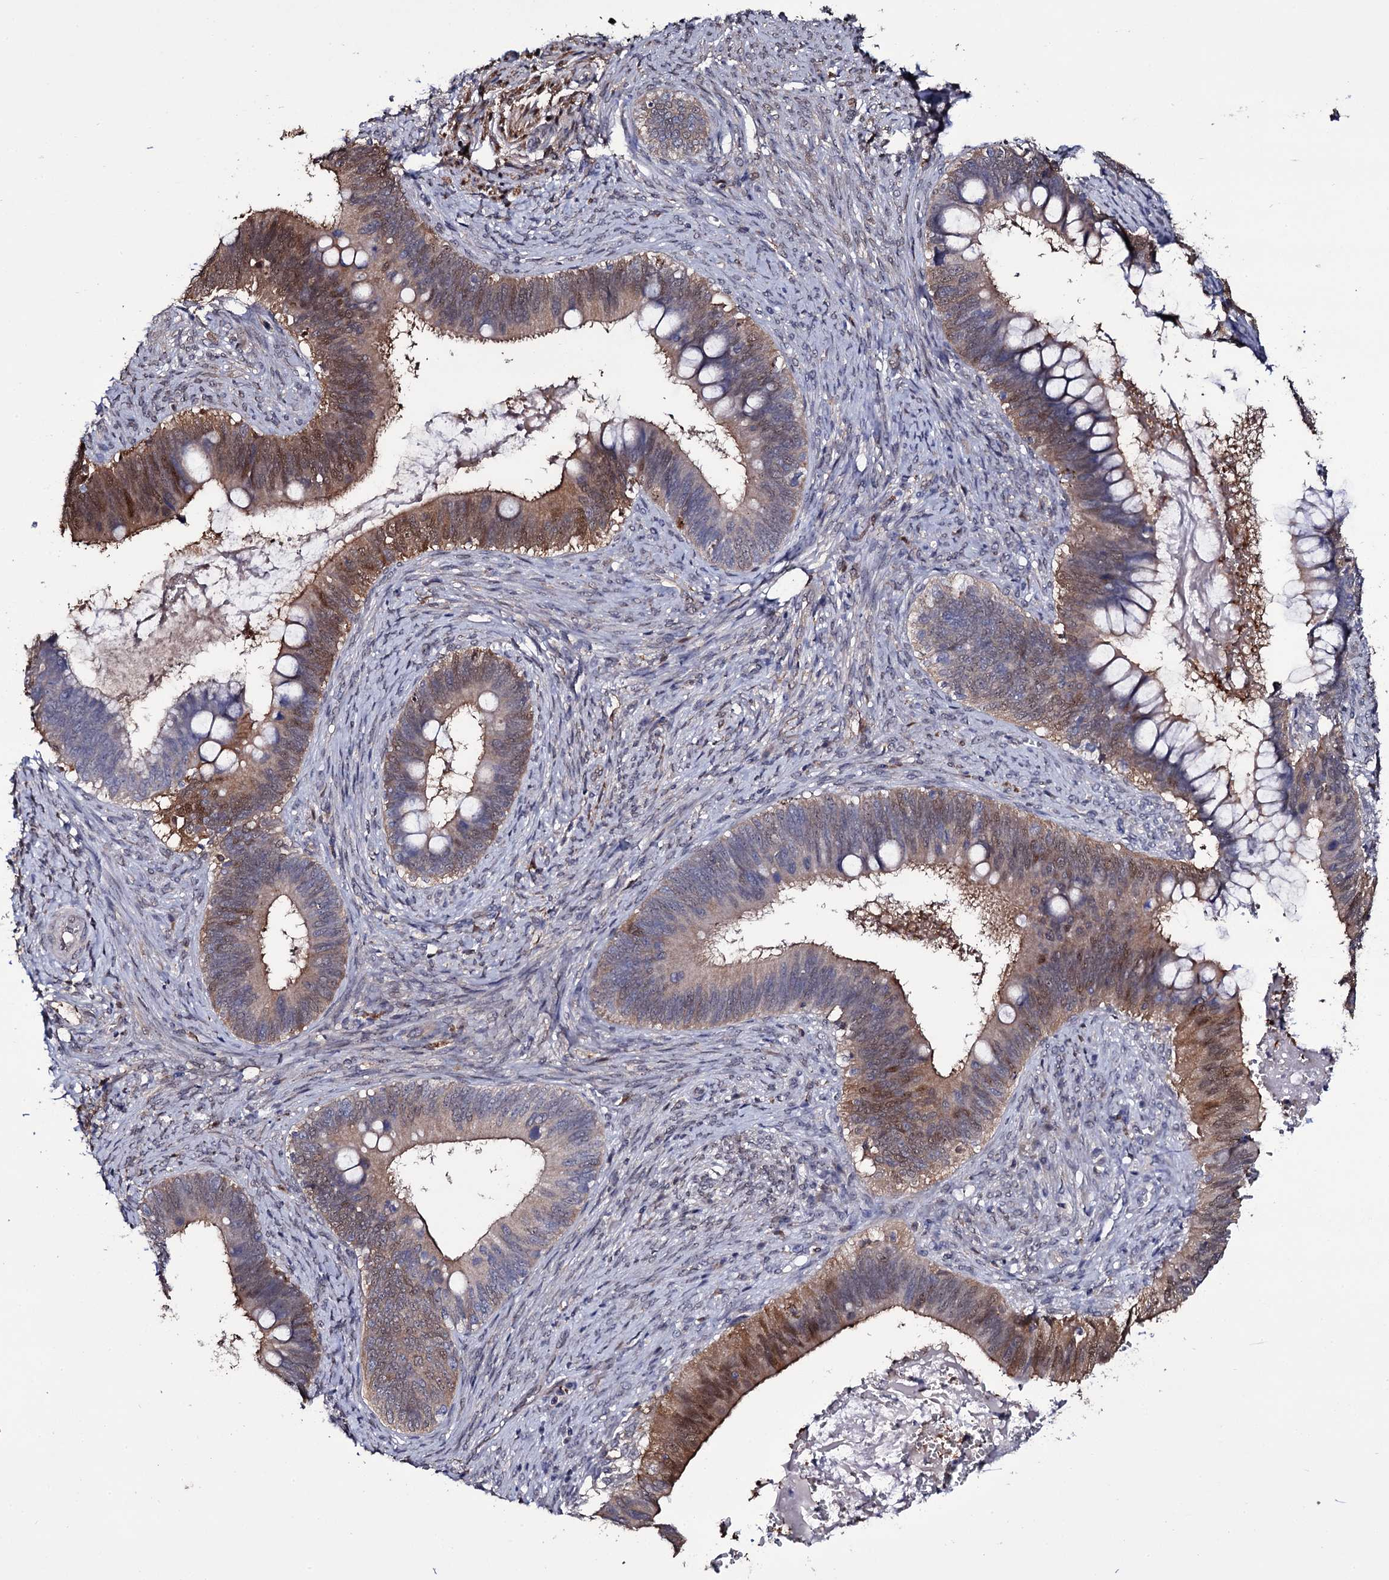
{"staining": {"intensity": "moderate", "quantity": "25%-75%", "location": "cytoplasmic/membranous,nuclear"}, "tissue": "cervical cancer", "cell_type": "Tumor cells", "image_type": "cancer", "snomed": [{"axis": "morphology", "description": "Adenocarcinoma, NOS"}, {"axis": "topography", "description": "Cervix"}], "caption": "This is an image of IHC staining of adenocarcinoma (cervical), which shows moderate staining in the cytoplasmic/membranous and nuclear of tumor cells.", "gene": "CRYL1", "patient": {"sex": "female", "age": 42}}